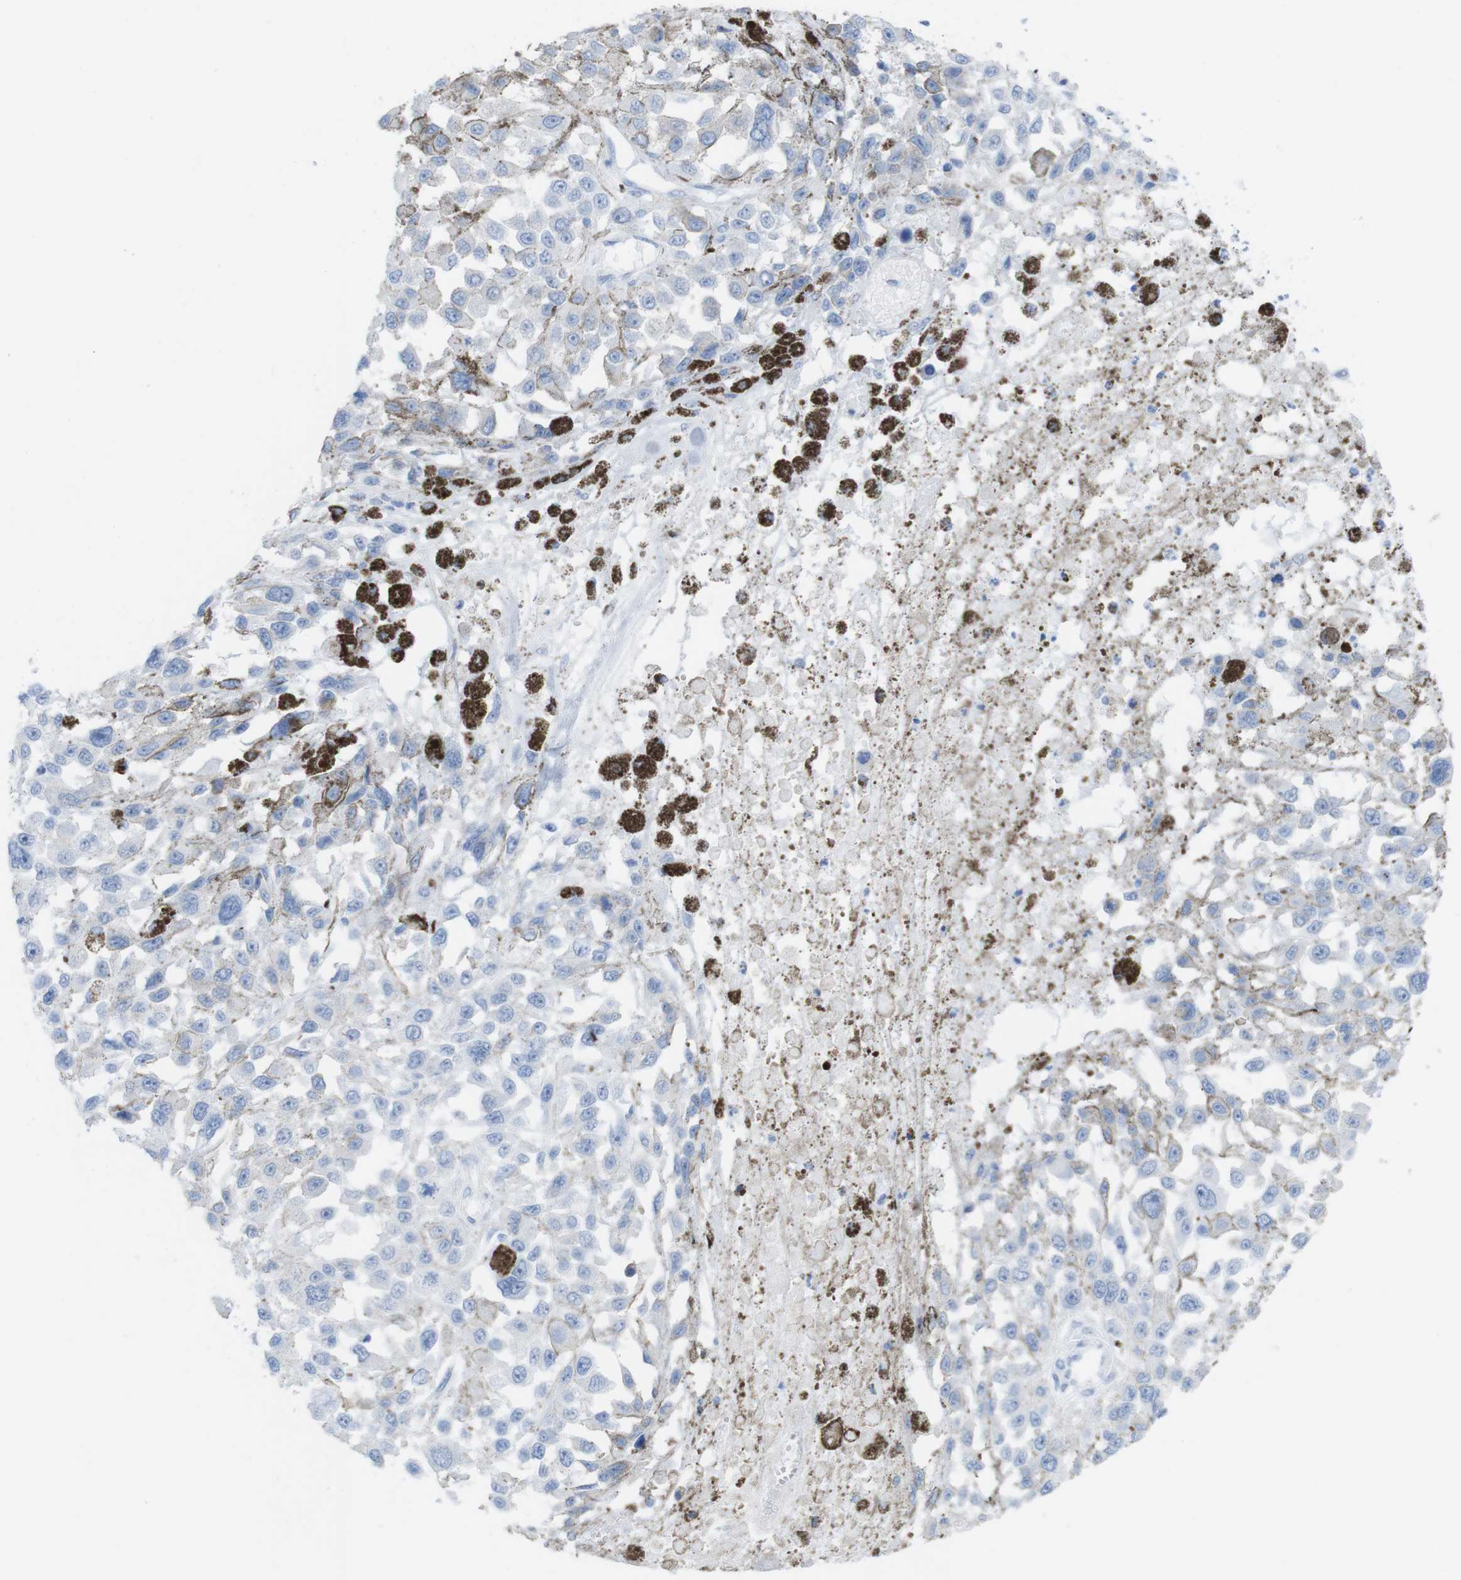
{"staining": {"intensity": "negative", "quantity": "none", "location": "none"}, "tissue": "melanoma", "cell_type": "Tumor cells", "image_type": "cancer", "snomed": [{"axis": "morphology", "description": "Malignant melanoma, Metastatic site"}, {"axis": "topography", "description": "Lymph node"}], "caption": "The micrograph reveals no staining of tumor cells in malignant melanoma (metastatic site).", "gene": "MYH7", "patient": {"sex": "male", "age": 59}}